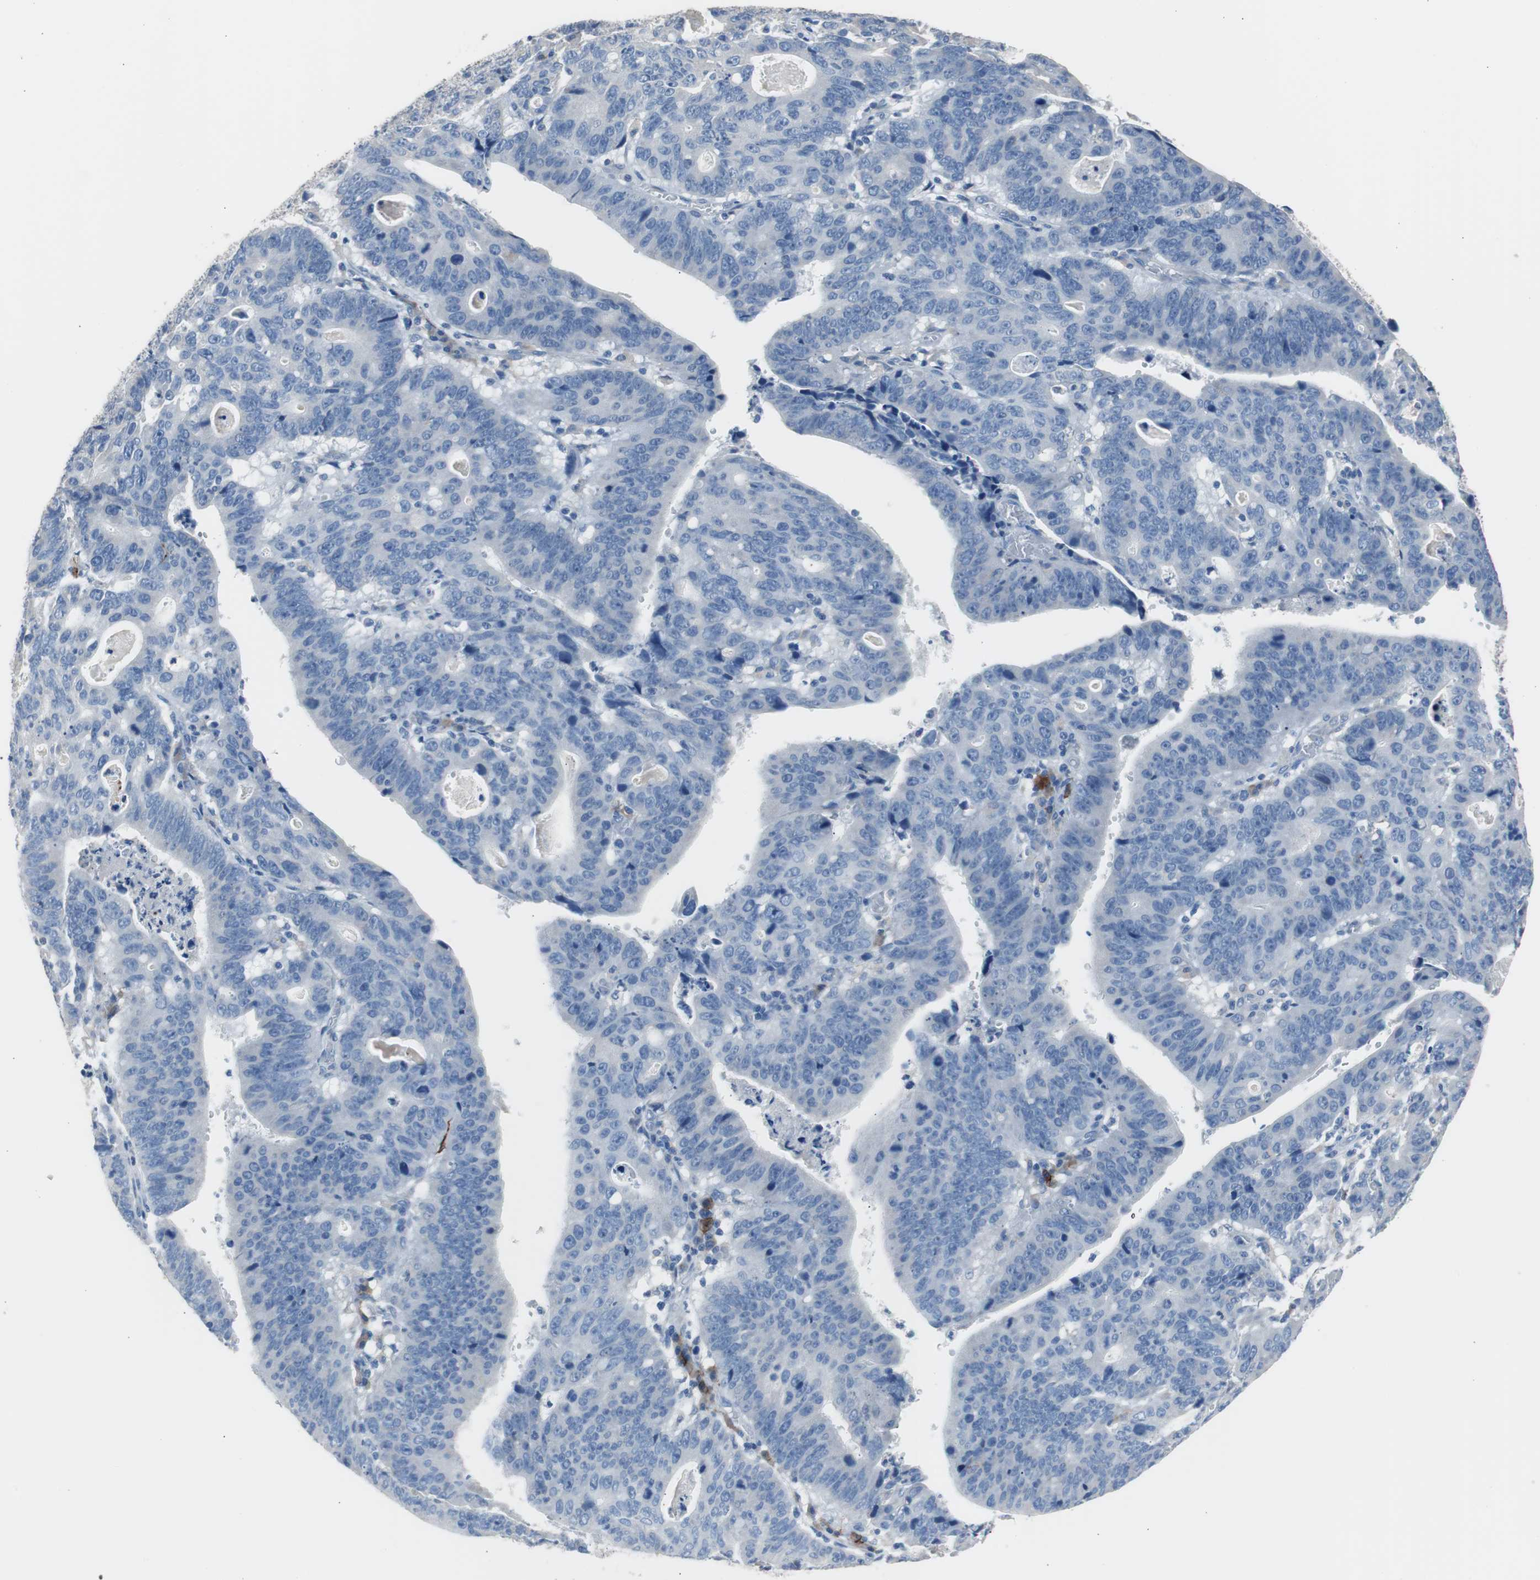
{"staining": {"intensity": "negative", "quantity": "none", "location": "none"}, "tissue": "stomach cancer", "cell_type": "Tumor cells", "image_type": "cancer", "snomed": [{"axis": "morphology", "description": "Adenocarcinoma, NOS"}, {"axis": "topography", "description": "Stomach"}], "caption": "The photomicrograph reveals no staining of tumor cells in stomach cancer (adenocarcinoma).", "gene": "FCGR2B", "patient": {"sex": "male", "age": 59}}